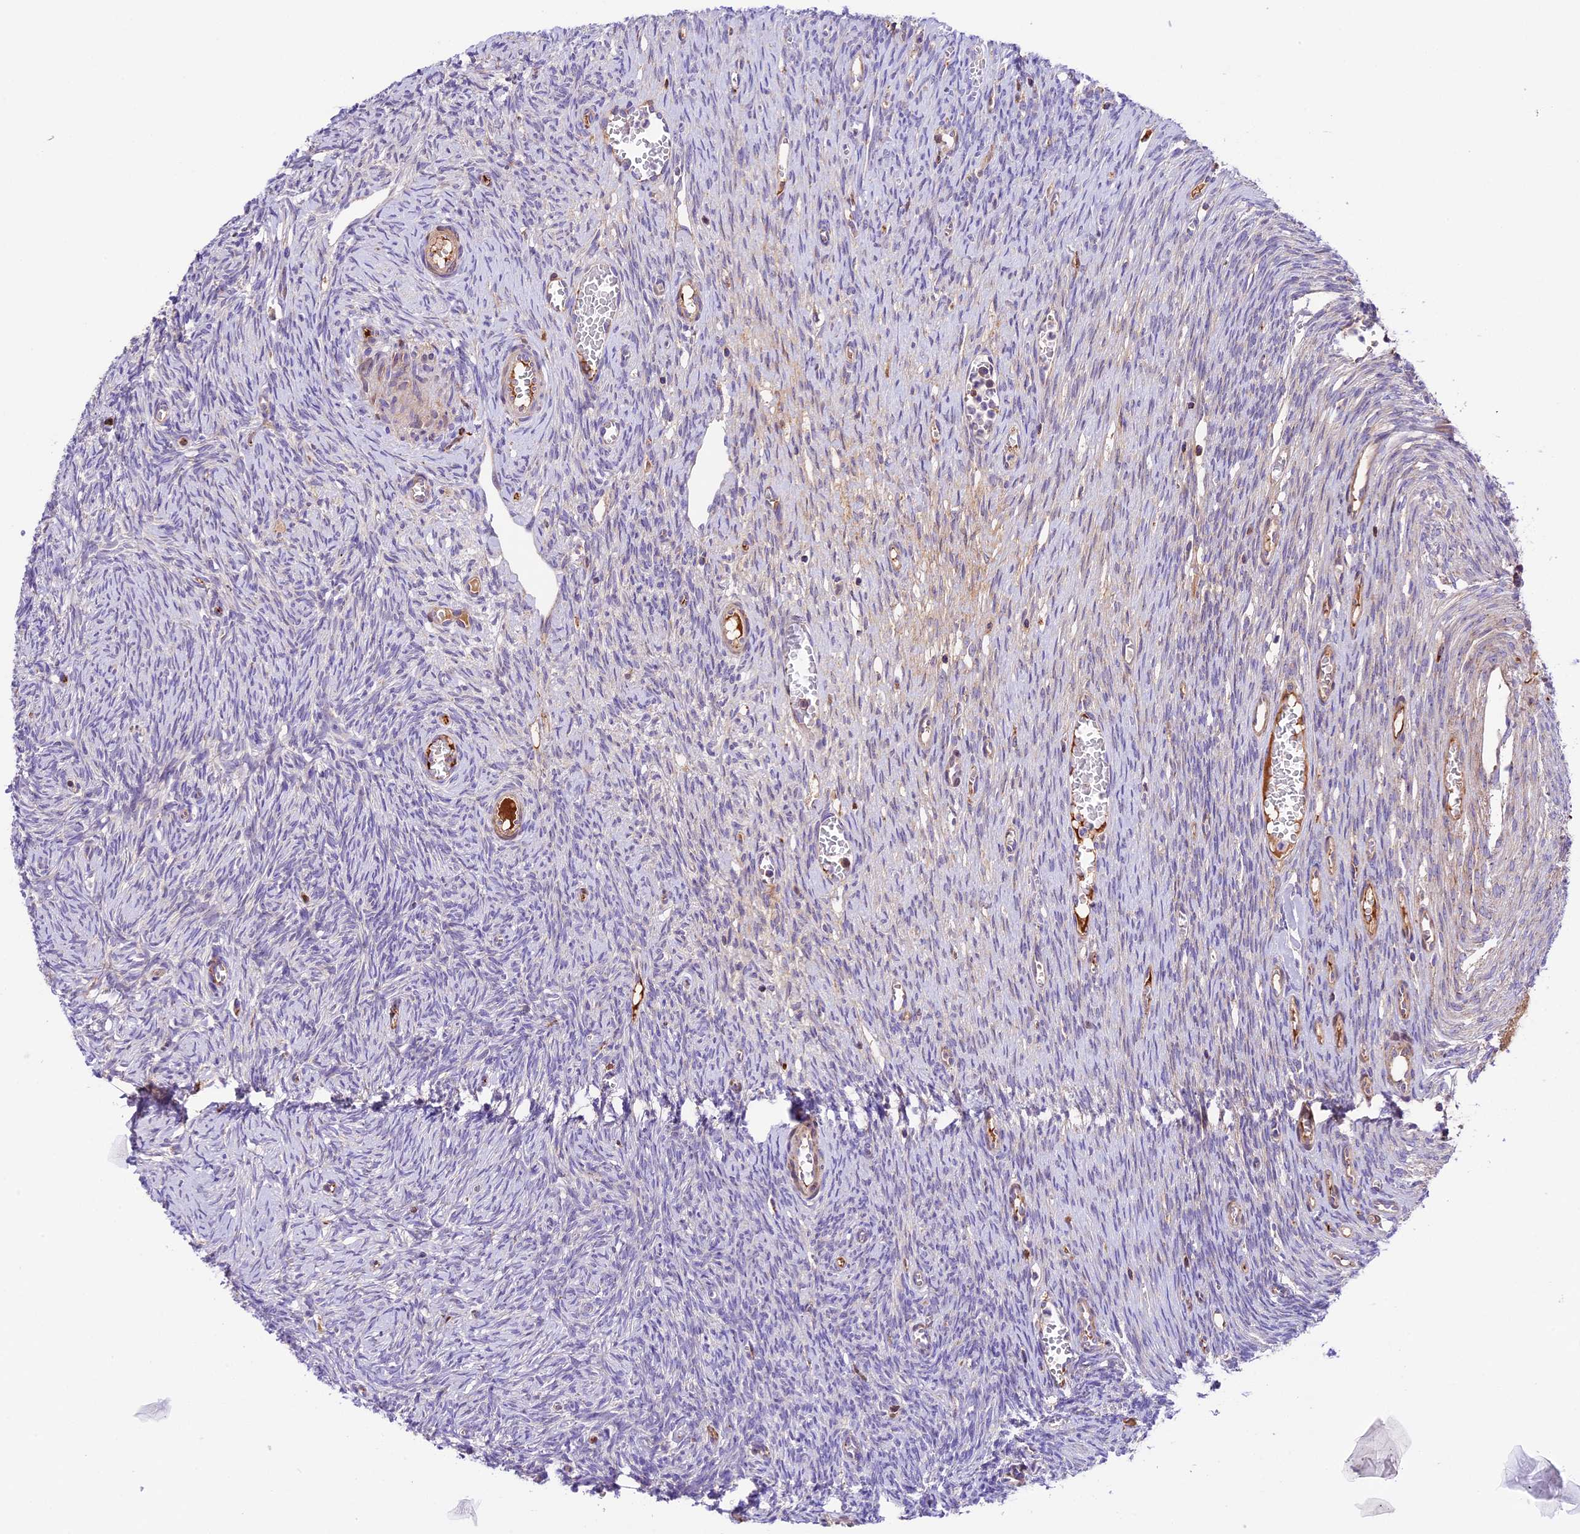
{"staining": {"intensity": "negative", "quantity": "none", "location": "none"}, "tissue": "ovary", "cell_type": "Ovarian stroma cells", "image_type": "normal", "snomed": [{"axis": "morphology", "description": "Normal tissue, NOS"}, {"axis": "topography", "description": "Ovary"}], "caption": "This is an immunohistochemistry (IHC) image of benign human ovary. There is no positivity in ovarian stroma cells.", "gene": "METTL22", "patient": {"sex": "female", "age": 44}}